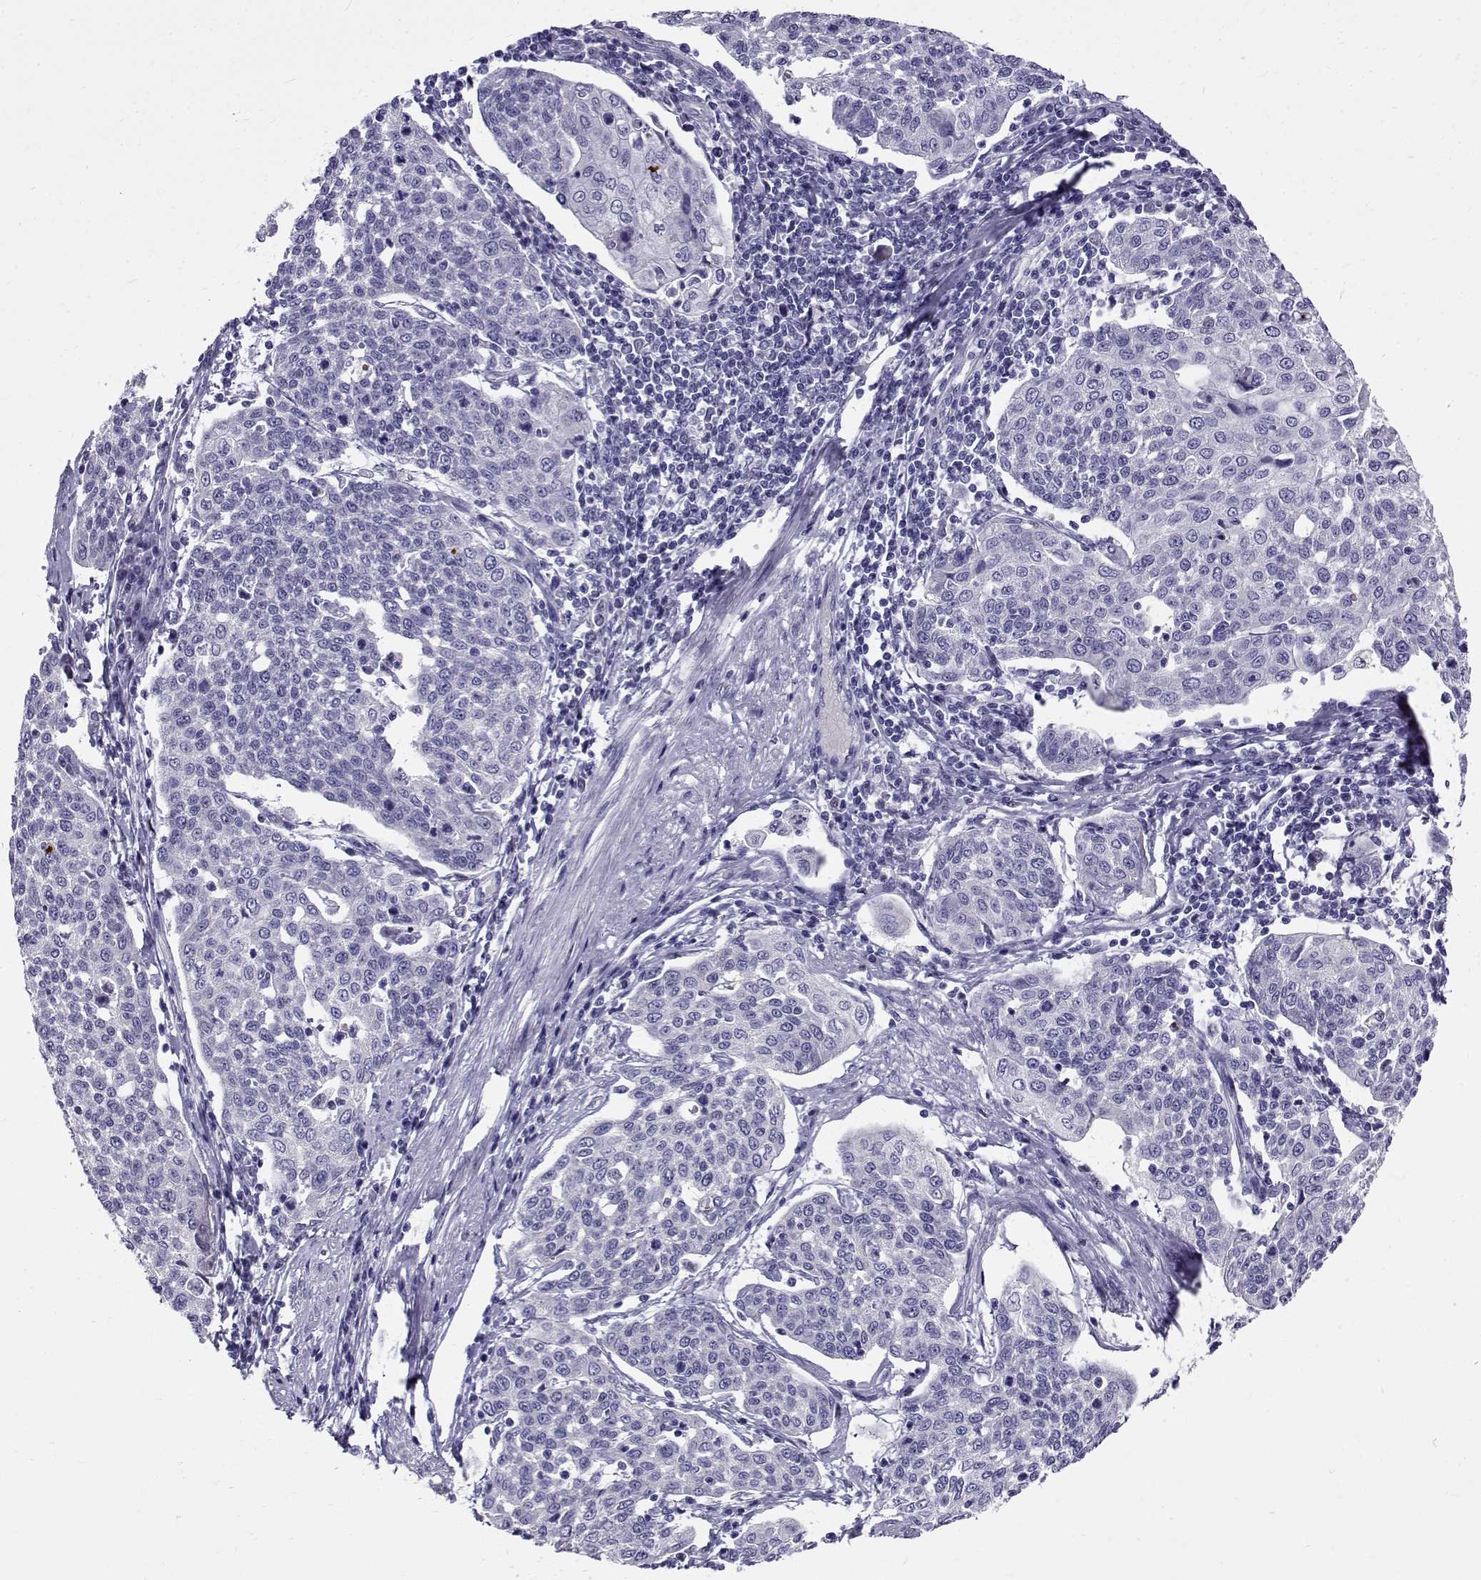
{"staining": {"intensity": "negative", "quantity": "none", "location": "none"}, "tissue": "cervical cancer", "cell_type": "Tumor cells", "image_type": "cancer", "snomed": [{"axis": "morphology", "description": "Squamous cell carcinoma, NOS"}, {"axis": "topography", "description": "Cervix"}], "caption": "The histopathology image shows no staining of tumor cells in cervical cancer. Nuclei are stained in blue.", "gene": "IGSF1", "patient": {"sex": "female", "age": 34}}